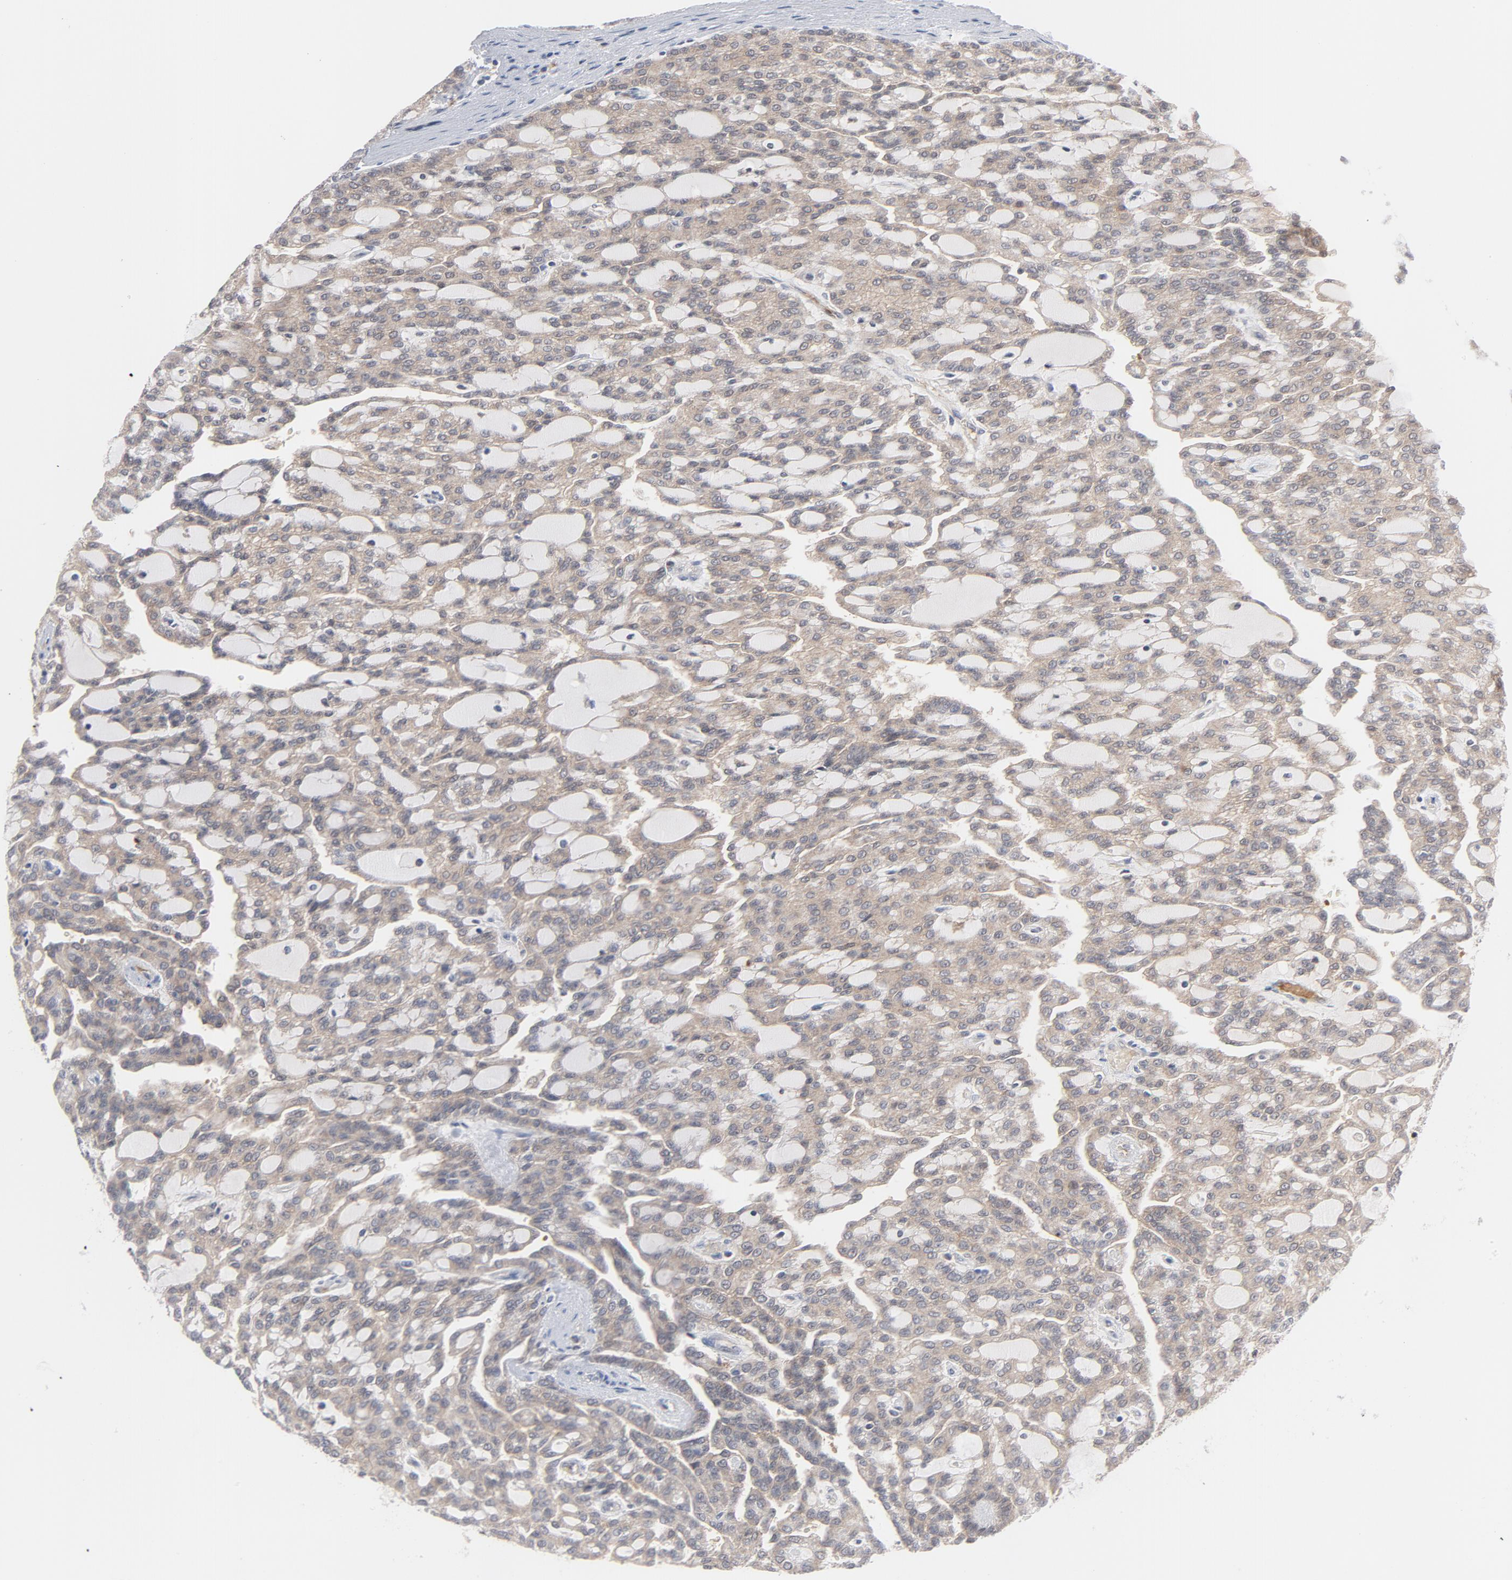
{"staining": {"intensity": "weak", "quantity": ">75%", "location": "cytoplasmic/membranous"}, "tissue": "renal cancer", "cell_type": "Tumor cells", "image_type": "cancer", "snomed": [{"axis": "morphology", "description": "Adenocarcinoma, NOS"}, {"axis": "topography", "description": "Kidney"}], "caption": "This histopathology image shows immunohistochemistry (IHC) staining of human adenocarcinoma (renal), with low weak cytoplasmic/membranous staining in about >75% of tumor cells.", "gene": "PRDX1", "patient": {"sex": "male", "age": 63}}